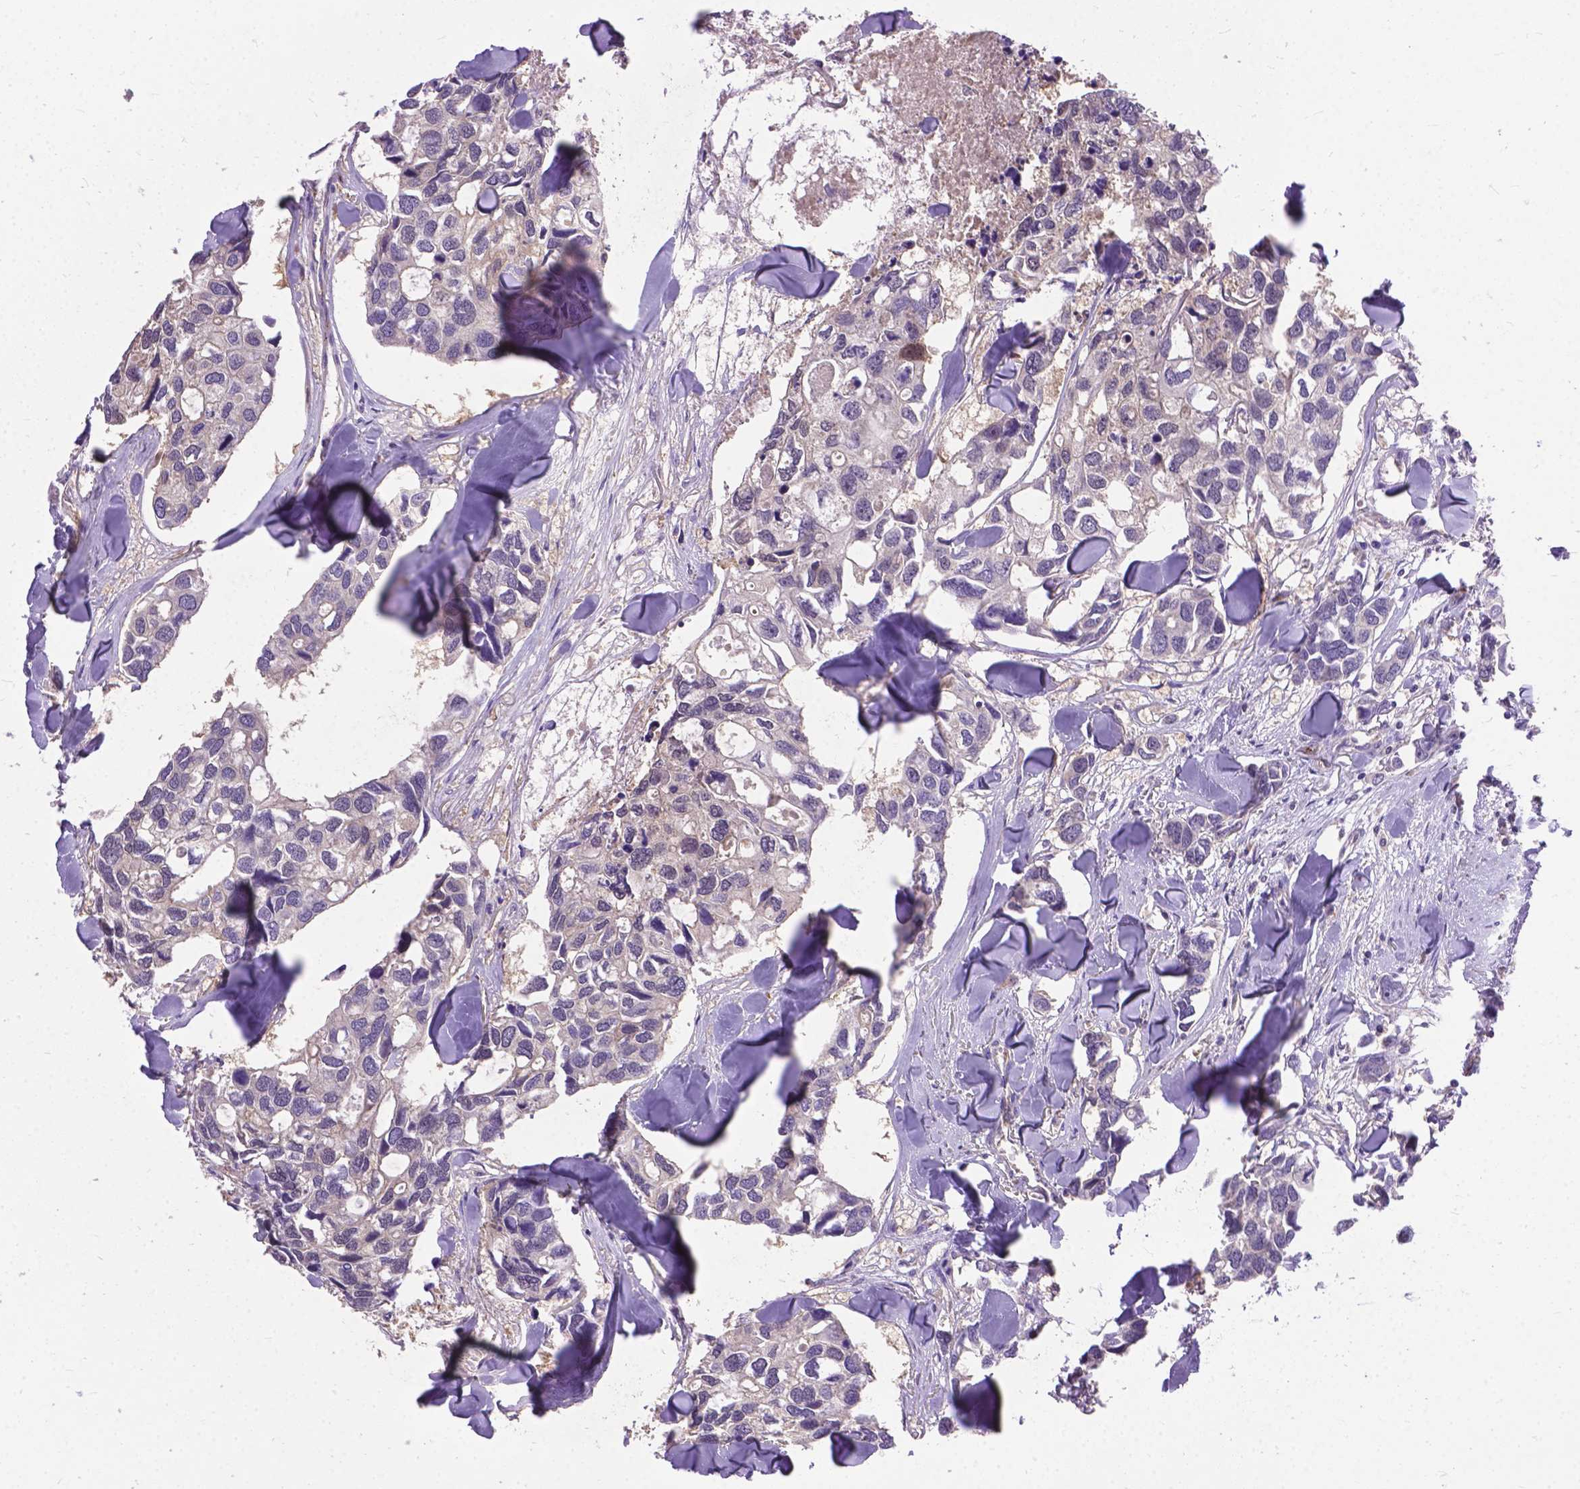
{"staining": {"intensity": "negative", "quantity": "none", "location": "none"}, "tissue": "breast cancer", "cell_type": "Tumor cells", "image_type": "cancer", "snomed": [{"axis": "morphology", "description": "Duct carcinoma"}, {"axis": "topography", "description": "Breast"}], "caption": "This is an IHC micrograph of breast cancer (infiltrating ductal carcinoma). There is no expression in tumor cells.", "gene": "ZNF337", "patient": {"sex": "female", "age": 83}}